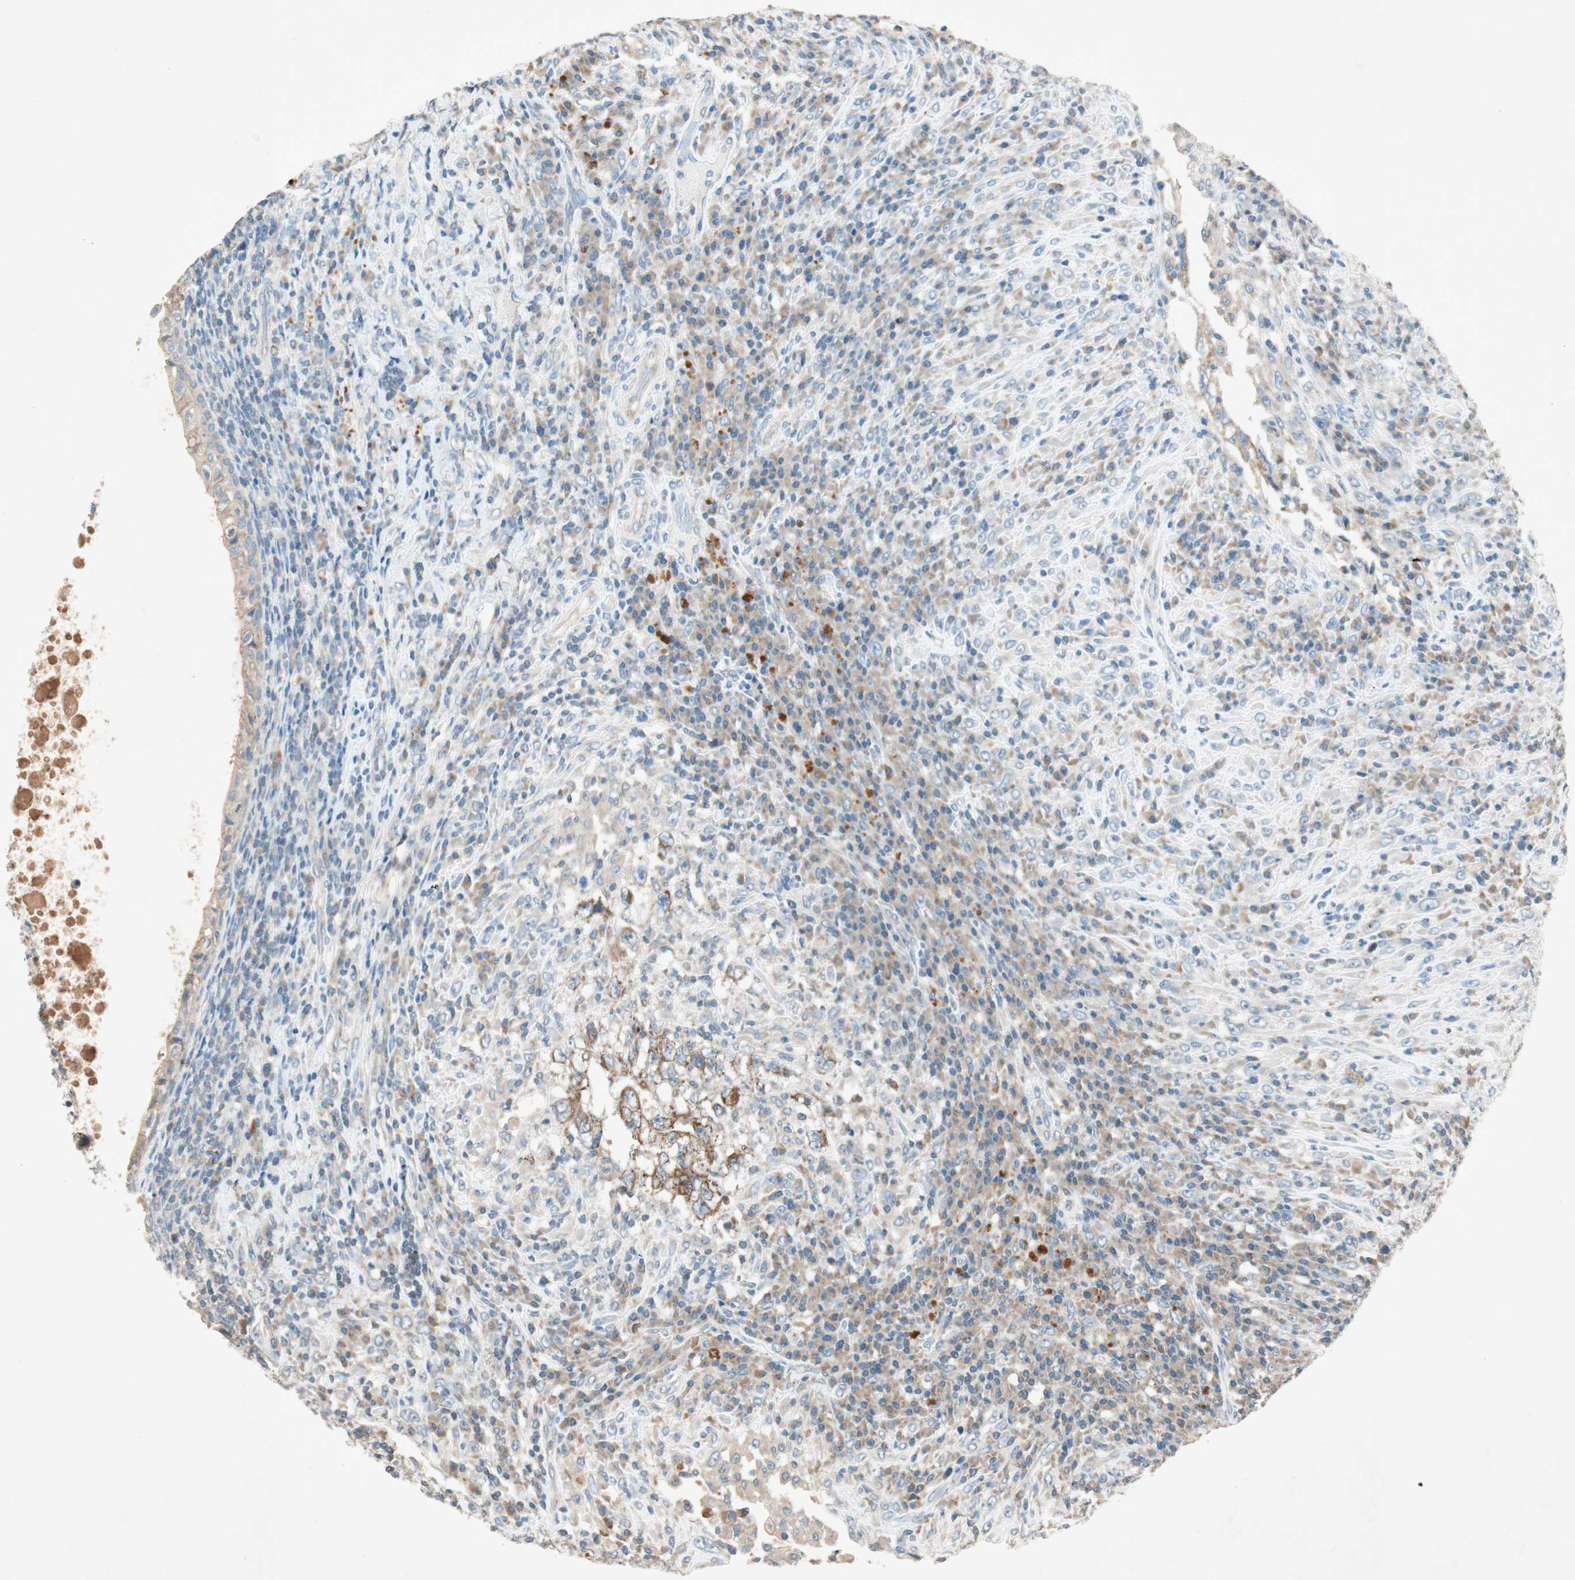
{"staining": {"intensity": "strong", "quantity": ">75%", "location": "cytoplasmic/membranous"}, "tissue": "testis cancer", "cell_type": "Tumor cells", "image_type": "cancer", "snomed": [{"axis": "morphology", "description": "Necrosis, NOS"}, {"axis": "morphology", "description": "Carcinoma, Embryonal, NOS"}, {"axis": "topography", "description": "Testis"}], "caption": "Immunohistochemistry of testis cancer (embryonal carcinoma) displays high levels of strong cytoplasmic/membranous expression in approximately >75% of tumor cells.", "gene": "NKAIN1", "patient": {"sex": "male", "age": 19}}